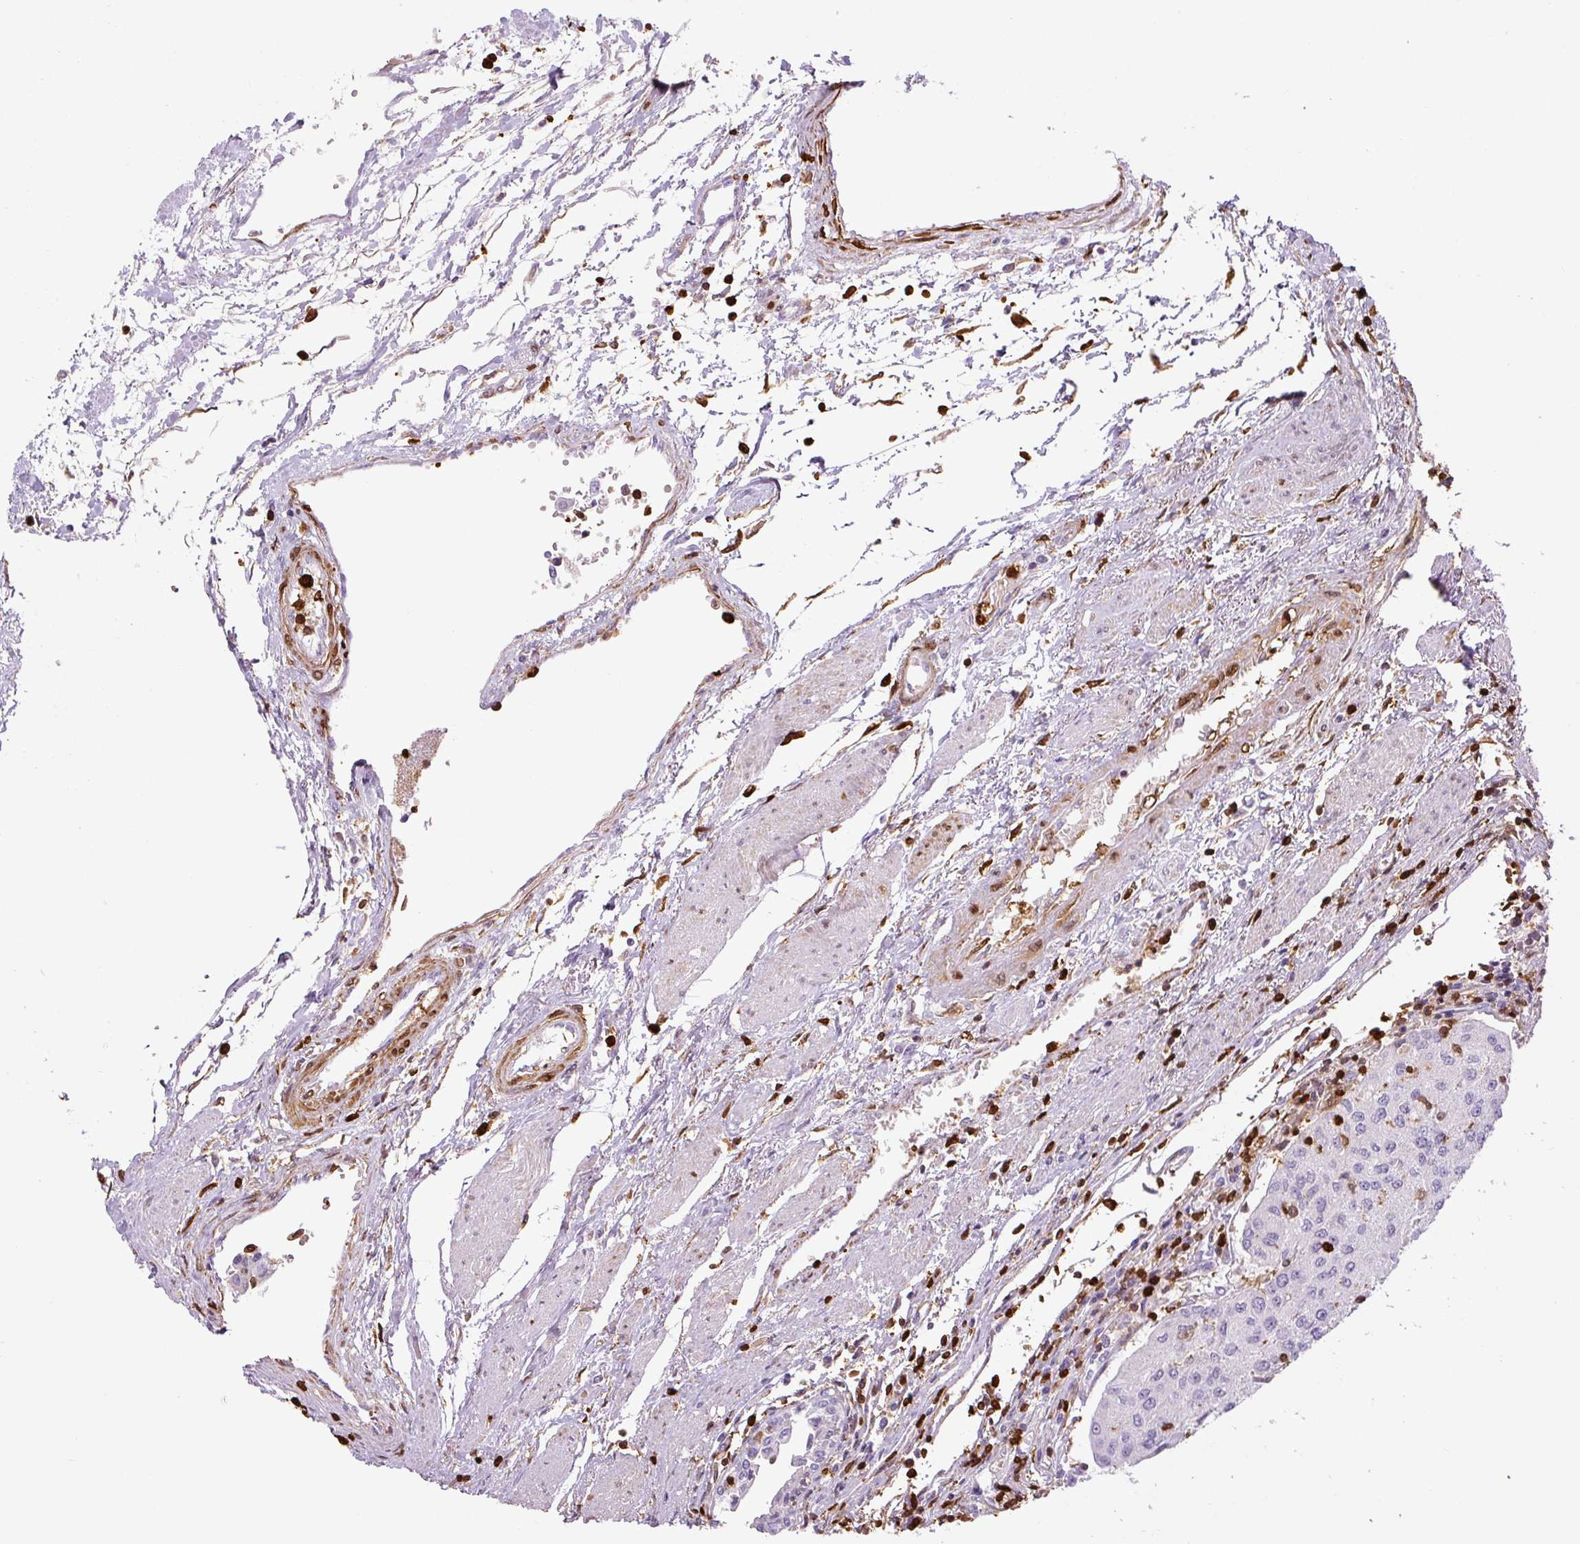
{"staining": {"intensity": "negative", "quantity": "none", "location": "none"}, "tissue": "urothelial cancer", "cell_type": "Tumor cells", "image_type": "cancer", "snomed": [{"axis": "morphology", "description": "Urothelial carcinoma, High grade"}, {"axis": "topography", "description": "Urinary bladder"}], "caption": "IHC image of neoplastic tissue: urothelial cancer stained with DAB (3,3'-diaminobenzidine) exhibits no significant protein positivity in tumor cells.", "gene": "S100A4", "patient": {"sex": "female", "age": 85}}